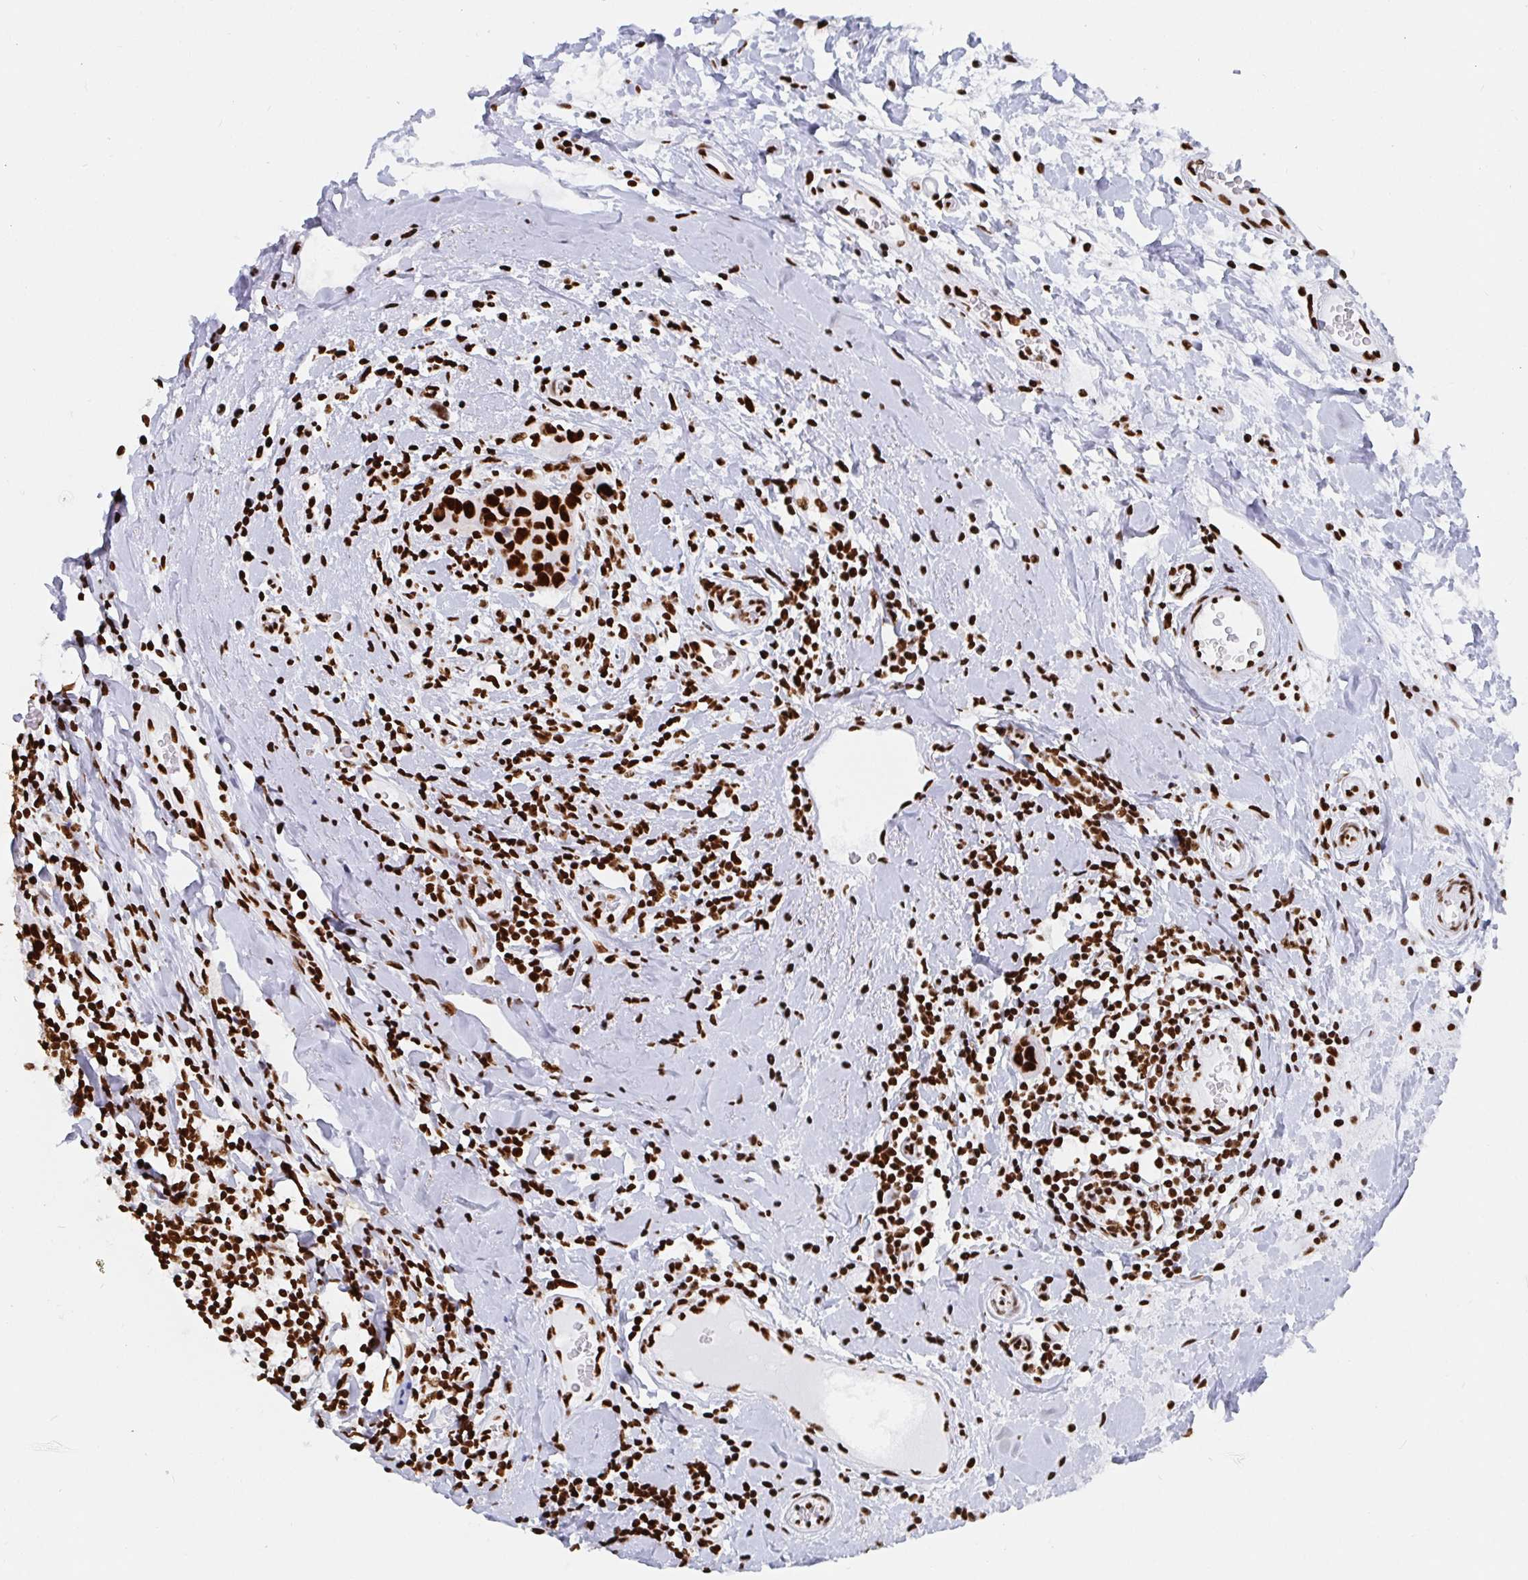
{"staining": {"intensity": "strong", "quantity": ">75%", "location": "nuclear"}, "tissue": "breast cancer", "cell_type": "Tumor cells", "image_type": "cancer", "snomed": [{"axis": "morphology", "description": "Duct carcinoma"}, {"axis": "topography", "description": "Breast"}], "caption": "Immunohistochemical staining of breast cancer exhibits high levels of strong nuclear expression in approximately >75% of tumor cells.", "gene": "EWSR1", "patient": {"sex": "female", "age": 24}}